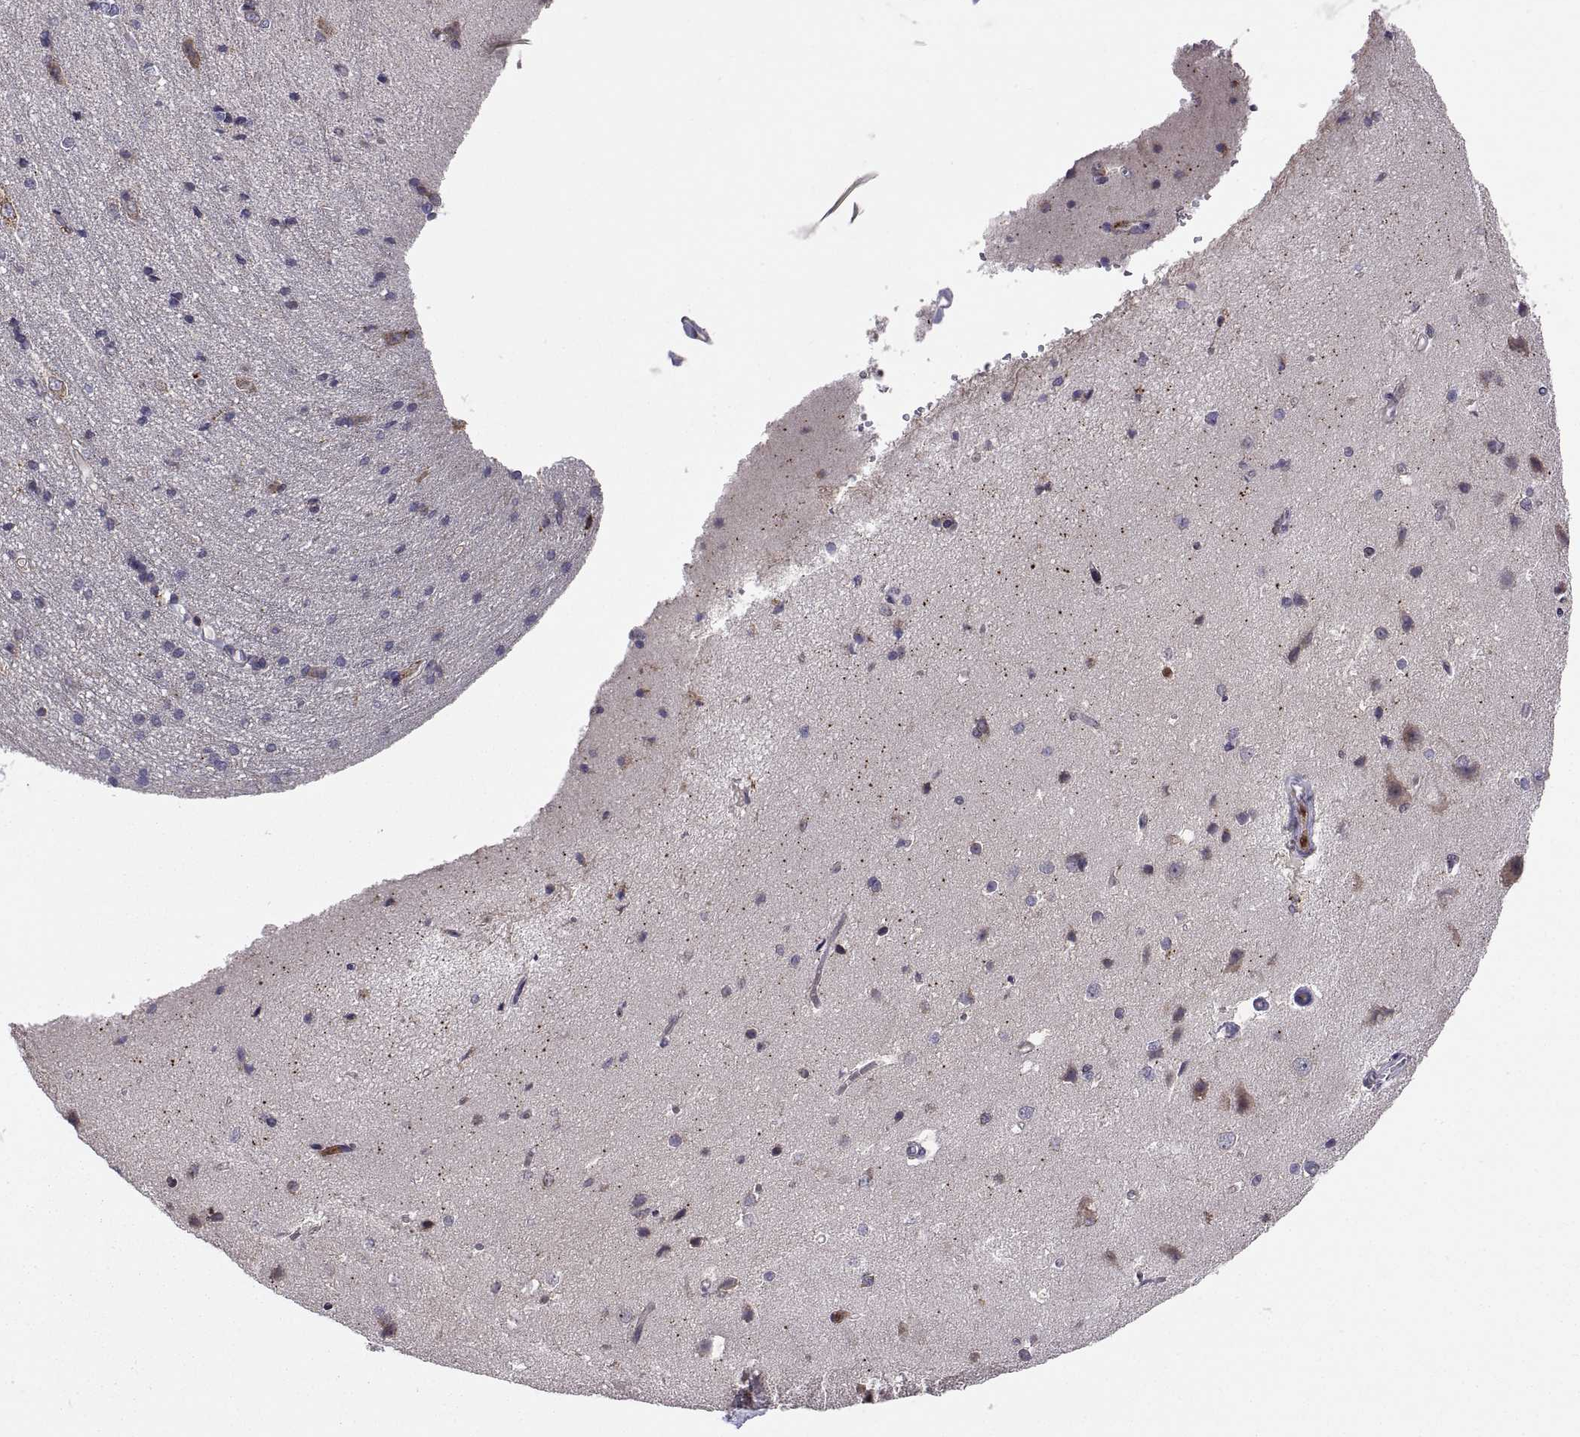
{"staining": {"intensity": "negative", "quantity": "none", "location": "none"}, "tissue": "cerebral cortex", "cell_type": "Endothelial cells", "image_type": "normal", "snomed": [{"axis": "morphology", "description": "Normal tissue, NOS"}, {"axis": "topography", "description": "Cerebral cortex"}], "caption": "Photomicrograph shows no significant protein expression in endothelial cells of normal cerebral cortex. Nuclei are stained in blue.", "gene": "ACAP1", "patient": {"sex": "male", "age": 37}}